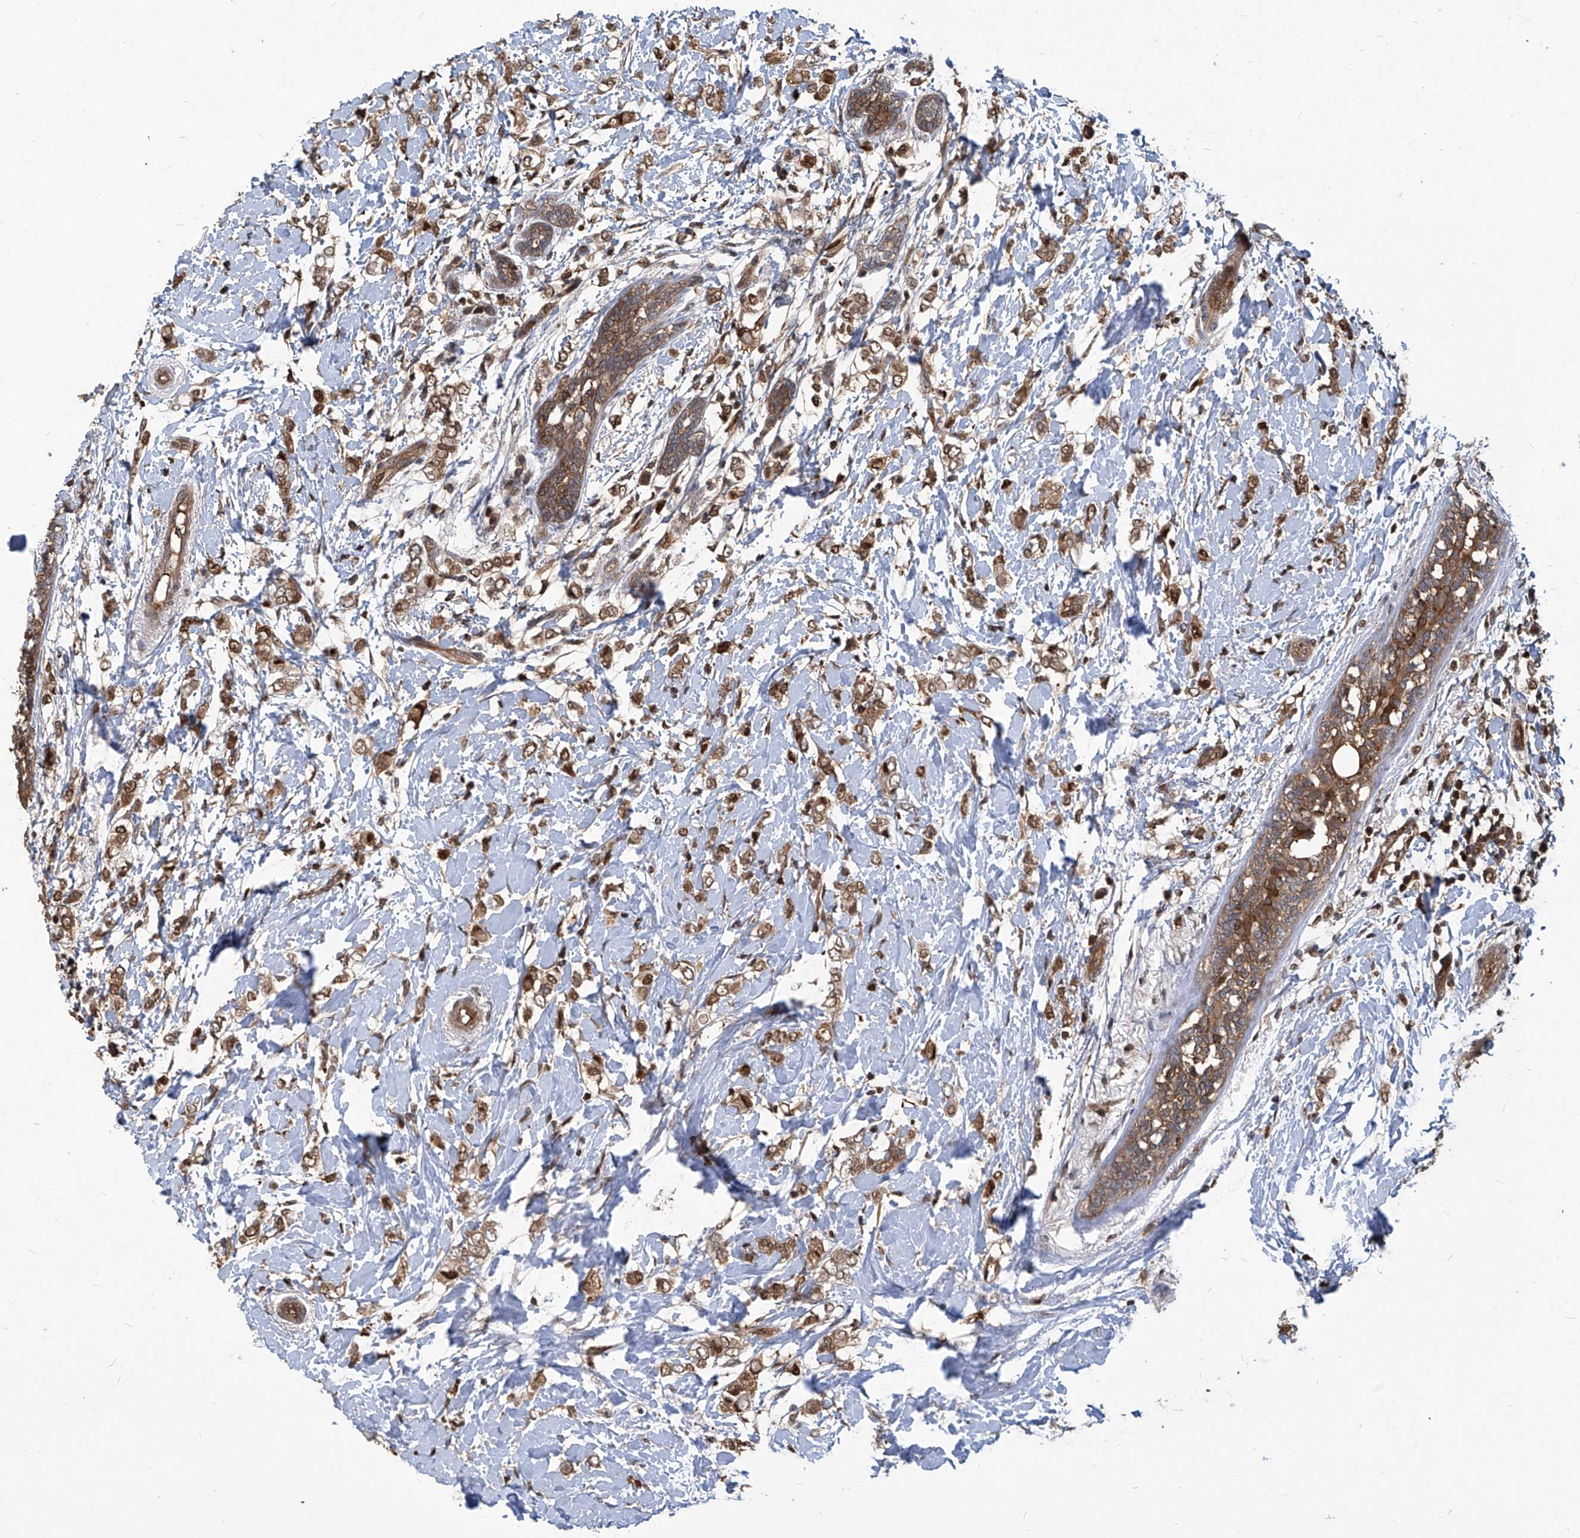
{"staining": {"intensity": "moderate", "quantity": ">75%", "location": "cytoplasmic/membranous"}, "tissue": "breast cancer", "cell_type": "Tumor cells", "image_type": "cancer", "snomed": [{"axis": "morphology", "description": "Normal tissue, NOS"}, {"axis": "morphology", "description": "Lobular carcinoma"}, {"axis": "topography", "description": "Breast"}], "caption": "Immunohistochemistry of human breast cancer (lobular carcinoma) displays medium levels of moderate cytoplasmic/membranous expression in about >75% of tumor cells.", "gene": "PSMB1", "patient": {"sex": "female", "age": 47}}